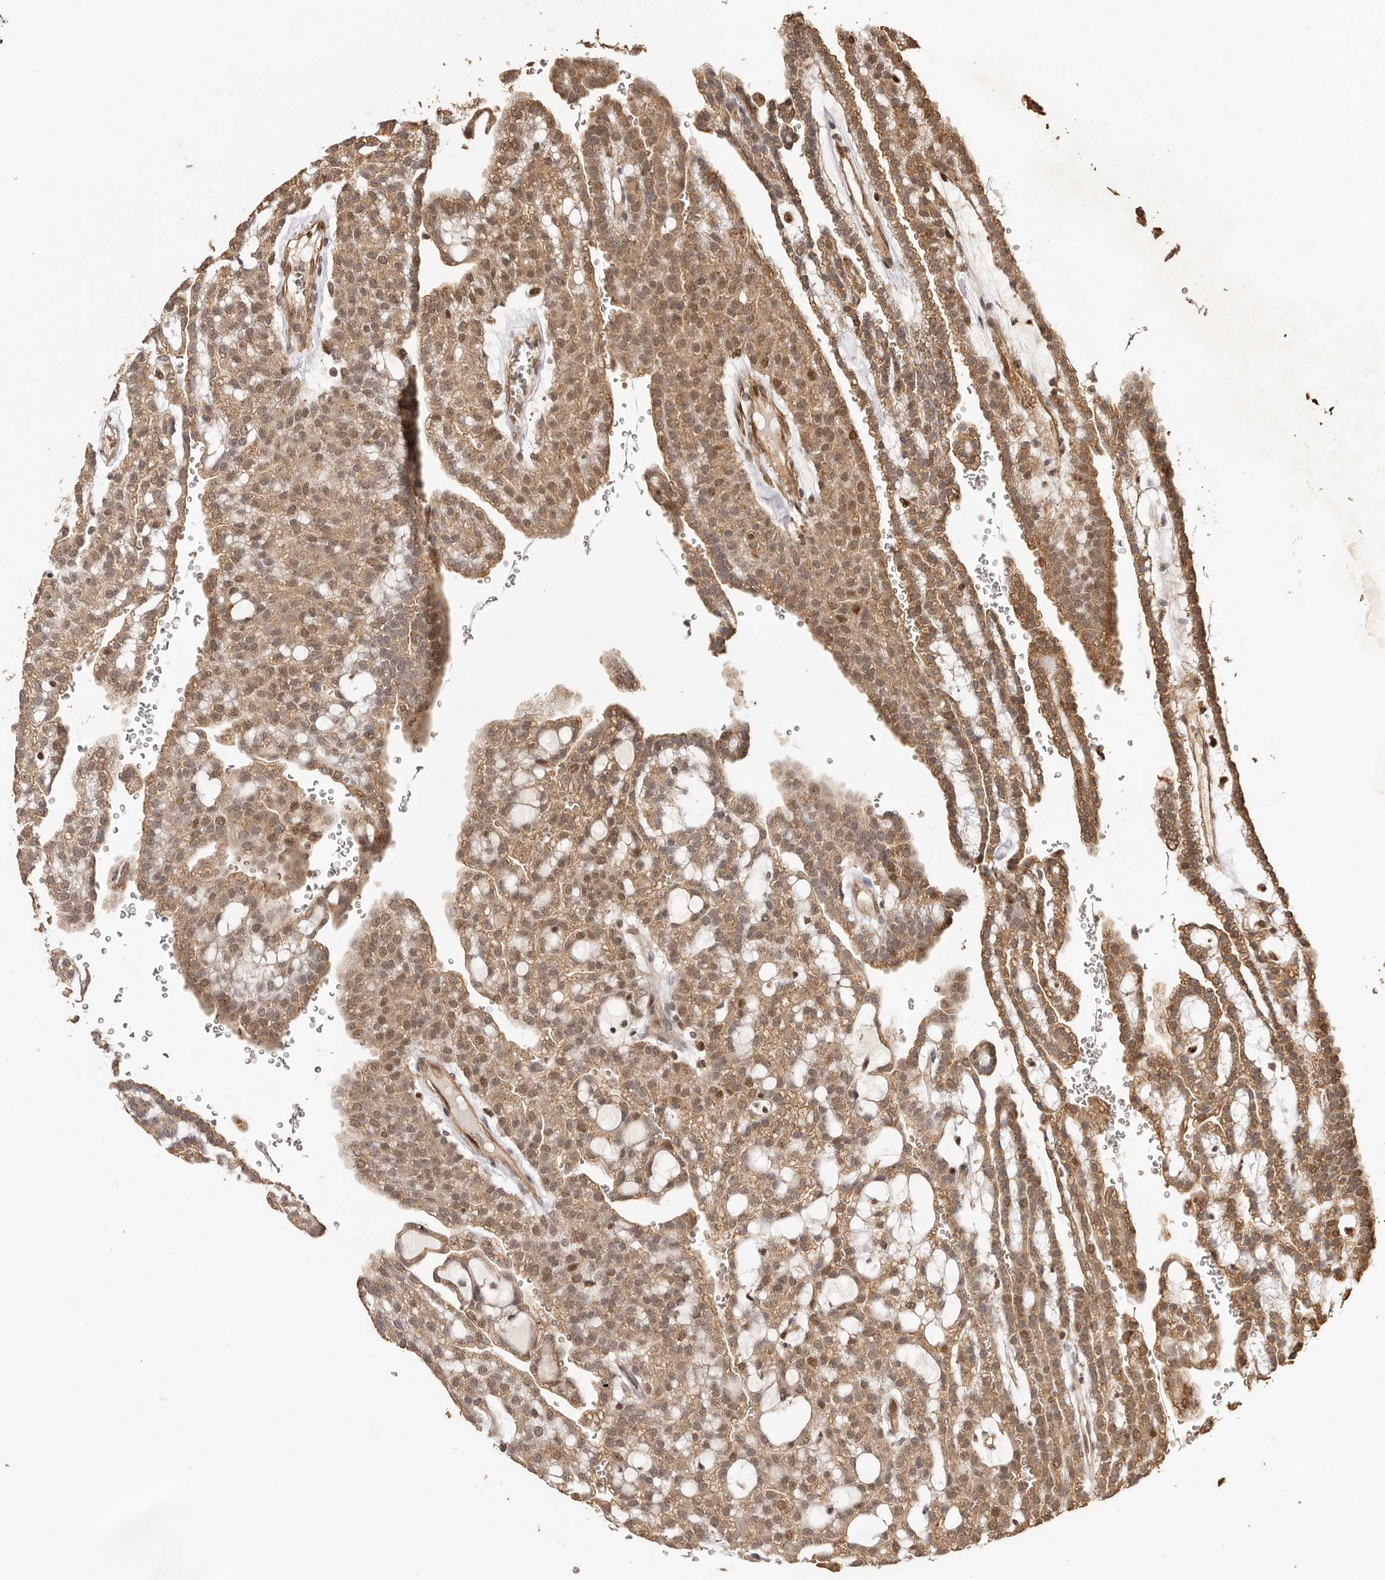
{"staining": {"intensity": "moderate", "quantity": ">75%", "location": "cytoplasmic/membranous,nuclear"}, "tissue": "renal cancer", "cell_type": "Tumor cells", "image_type": "cancer", "snomed": [{"axis": "morphology", "description": "Adenocarcinoma, NOS"}, {"axis": "topography", "description": "Kidney"}], "caption": "This is an image of IHC staining of renal adenocarcinoma, which shows moderate expression in the cytoplasmic/membranous and nuclear of tumor cells.", "gene": "UBR2", "patient": {"sex": "male", "age": 63}}